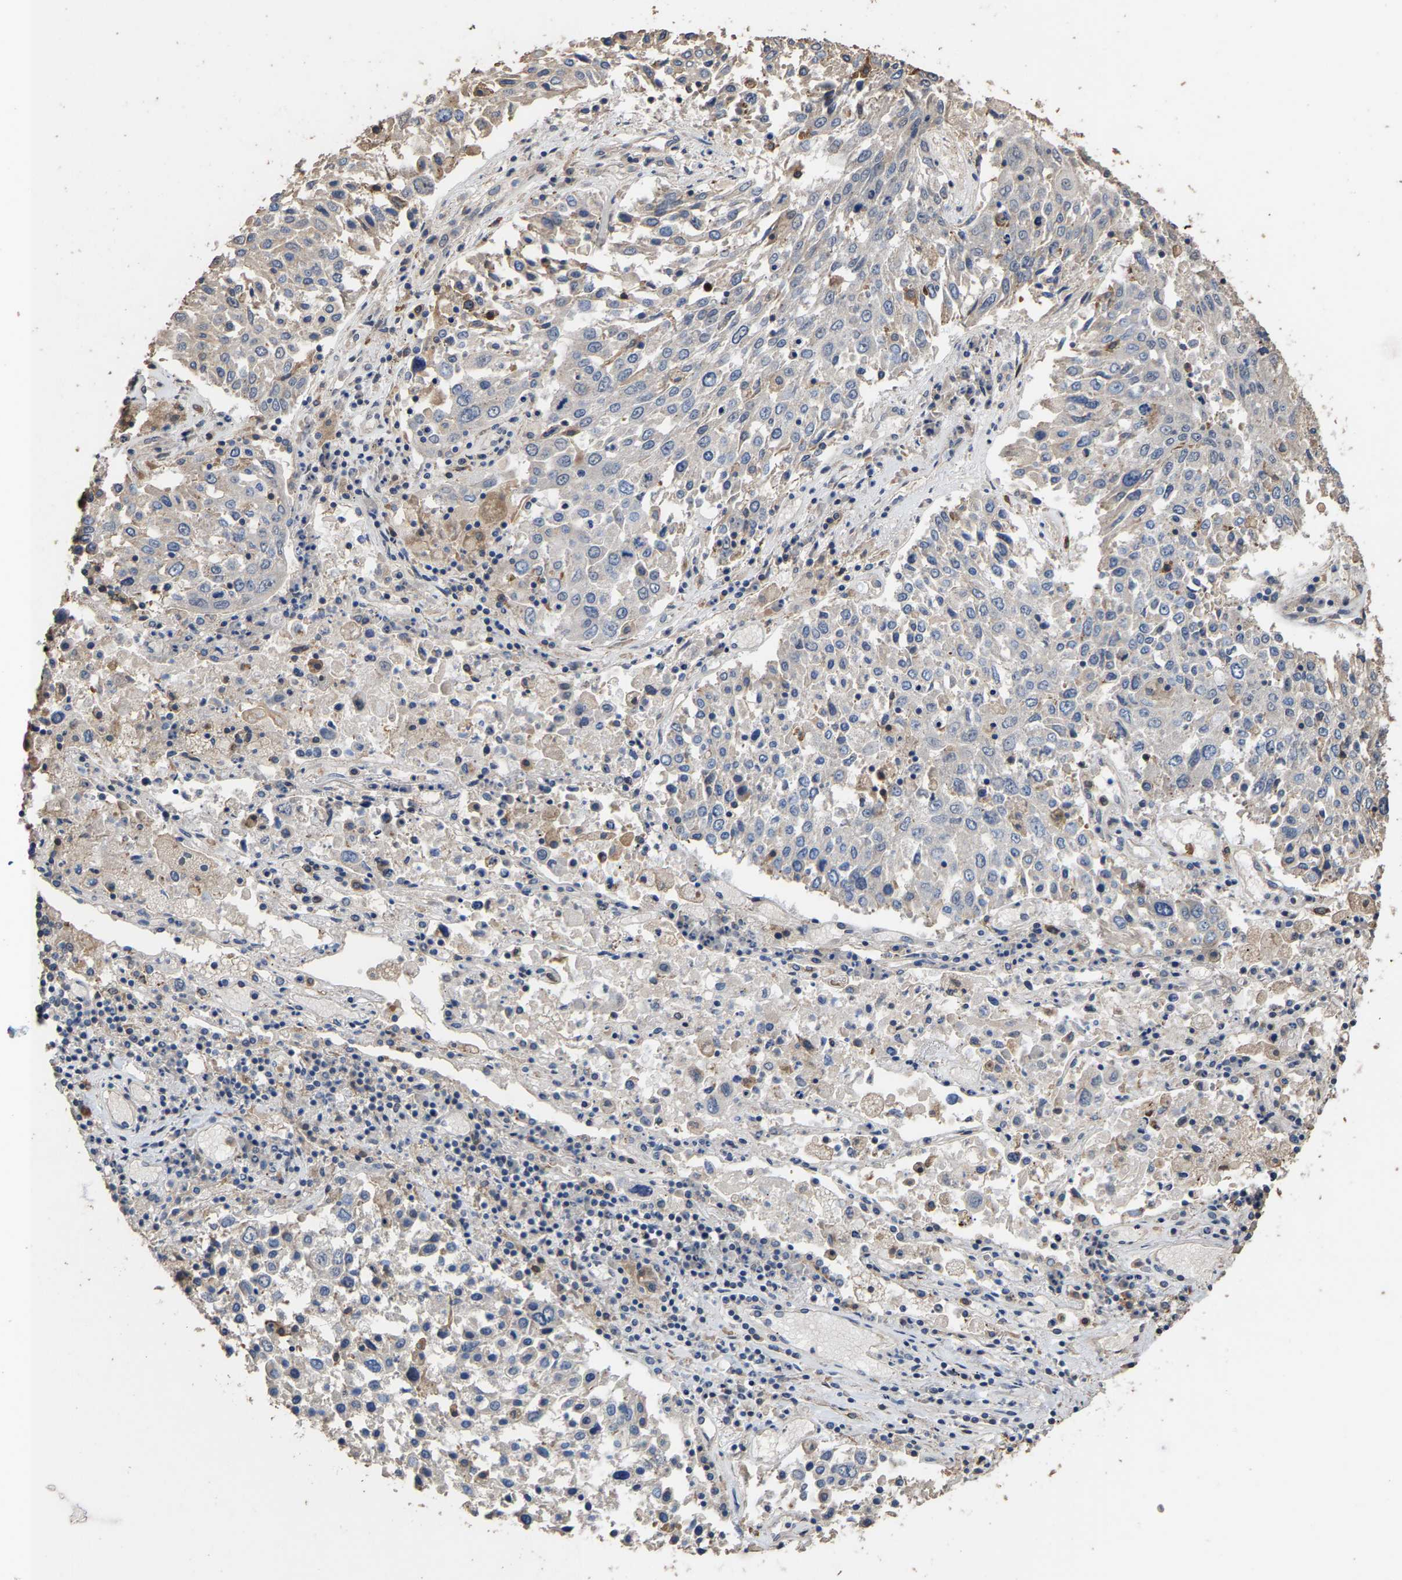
{"staining": {"intensity": "negative", "quantity": "none", "location": "none"}, "tissue": "lung cancer", "cell_type": "Tumor cells", "image_type": "cancer", "snomed": [{"axis": "morphology", "description": "Squamous cell carcinoma, NOS"}, {"axis": "topography", "description": "Lung"}], "caption": "The histopathology image reveals no significant staining in tumor cells of lung cancer (squamous cell carcinoma).", "gene": "TDRKH", "patient": {"sex": "male", "age": 65}}